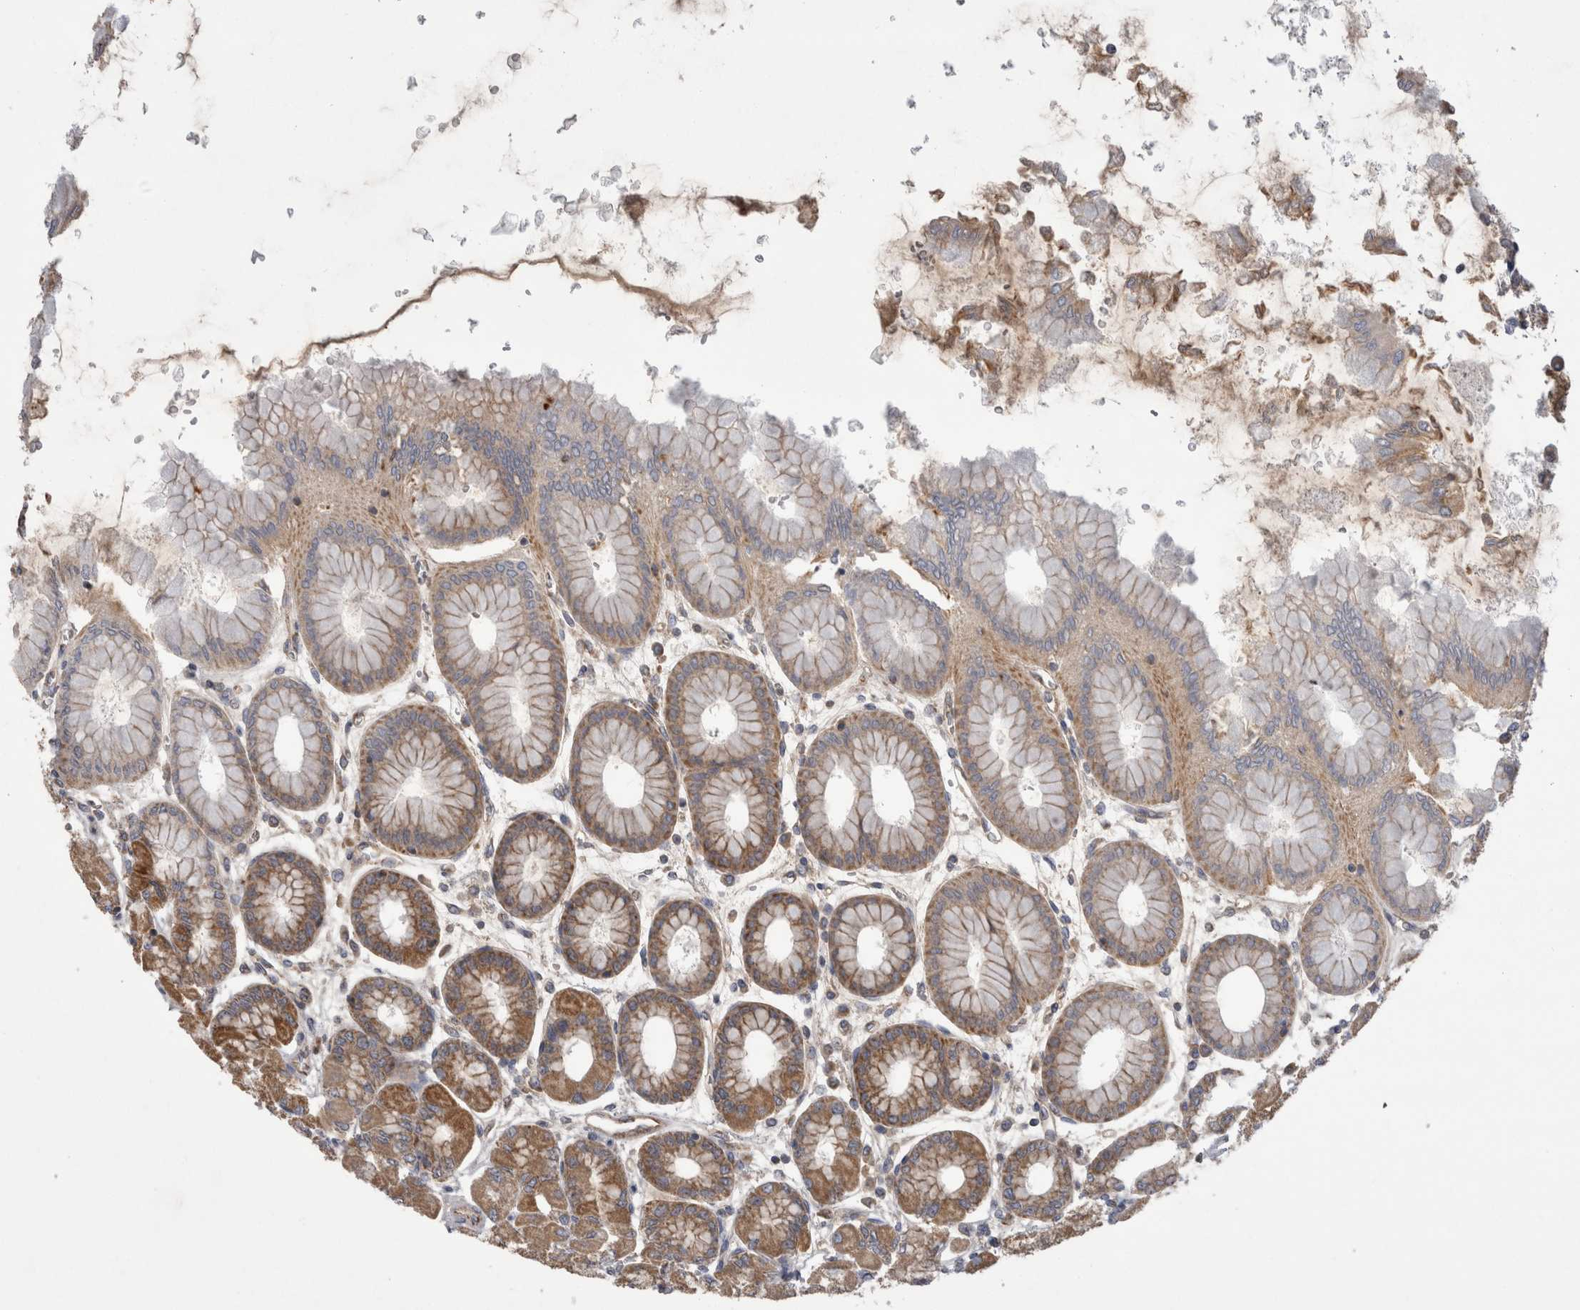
{"staining": {"intensity": "strong", "quantity": ">75%", "location": "cytoplasmic/membranous"}, "tissue": "stomach", "cell_type": "Glandular cells", "image_type": "normal", "snomed": [{"axis": "morphology", "description": "Normal tissue, NOS"}, {"axis": "topography", "description": "Stomach, upper"}], "caption": "Approximately >75% of glandular cells in benign stomach display strong cytoplasmic/membranous protein expression as visualized by brown immunohistochemical staining.", "gene": "DARS2", "patient": {"sex": "female", "age": 56}}